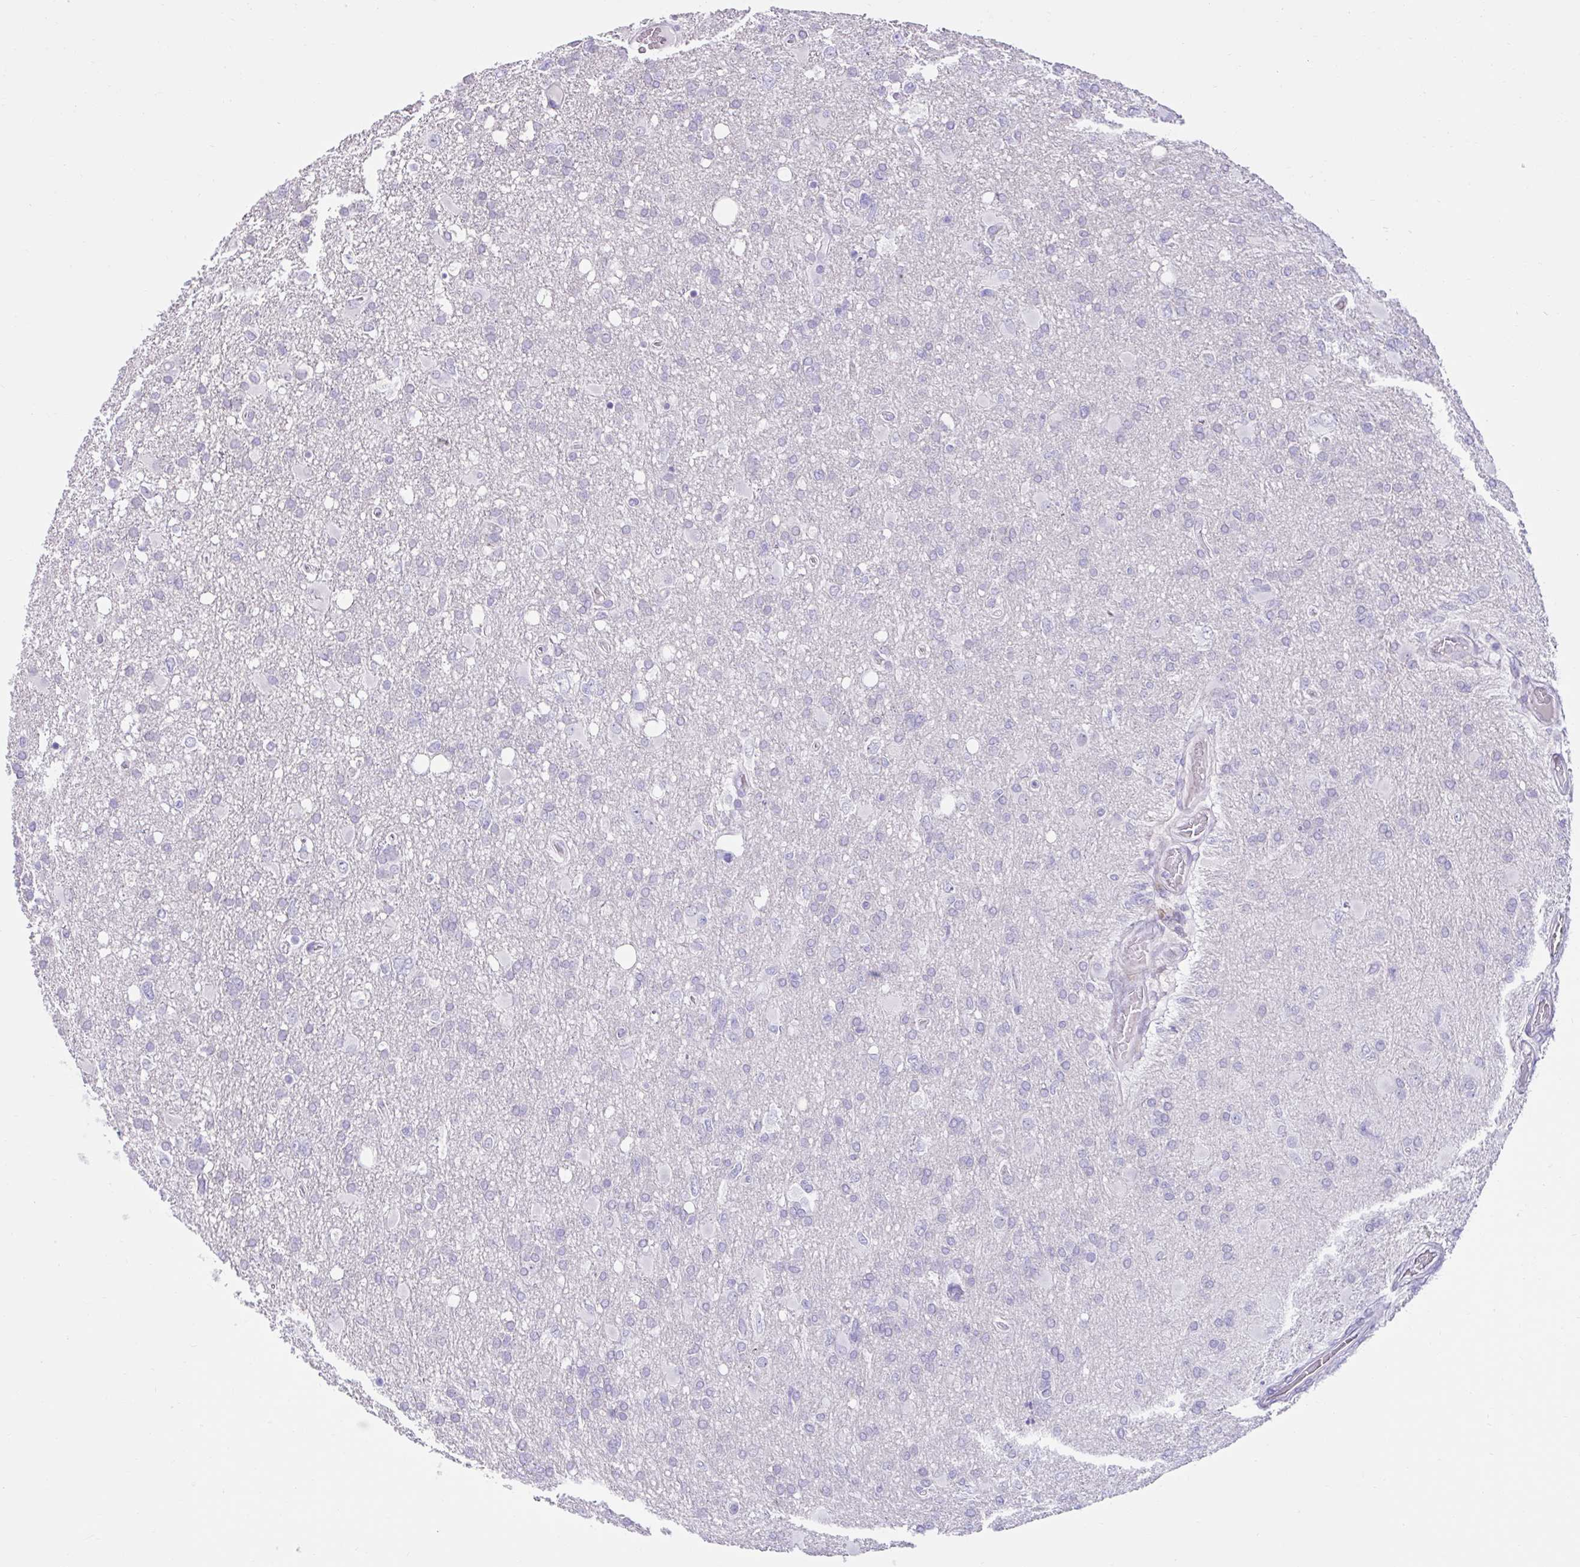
{"staining": {"intensity": "negative", "quantity": "none", "location": "none"}, "tissue": "glioma", "cell_type": "Tumor cells", "image_type": "cancer", "snomed": [{"axis": "morphology", "description": "Glioma, malignant, High grade"}, {"axis": "topography", "description": "Brain"}], "caption": "High magnification brightfield microscopy of malignant high-grade glioma stained with DAB (3,3'-diaminobenzidine) (brown) and counterstained with hematoxylin (blue): tumor cells show no significant positivity.", "gene": "NHLH2", "patient": {"sex": "male", "age": 61}}